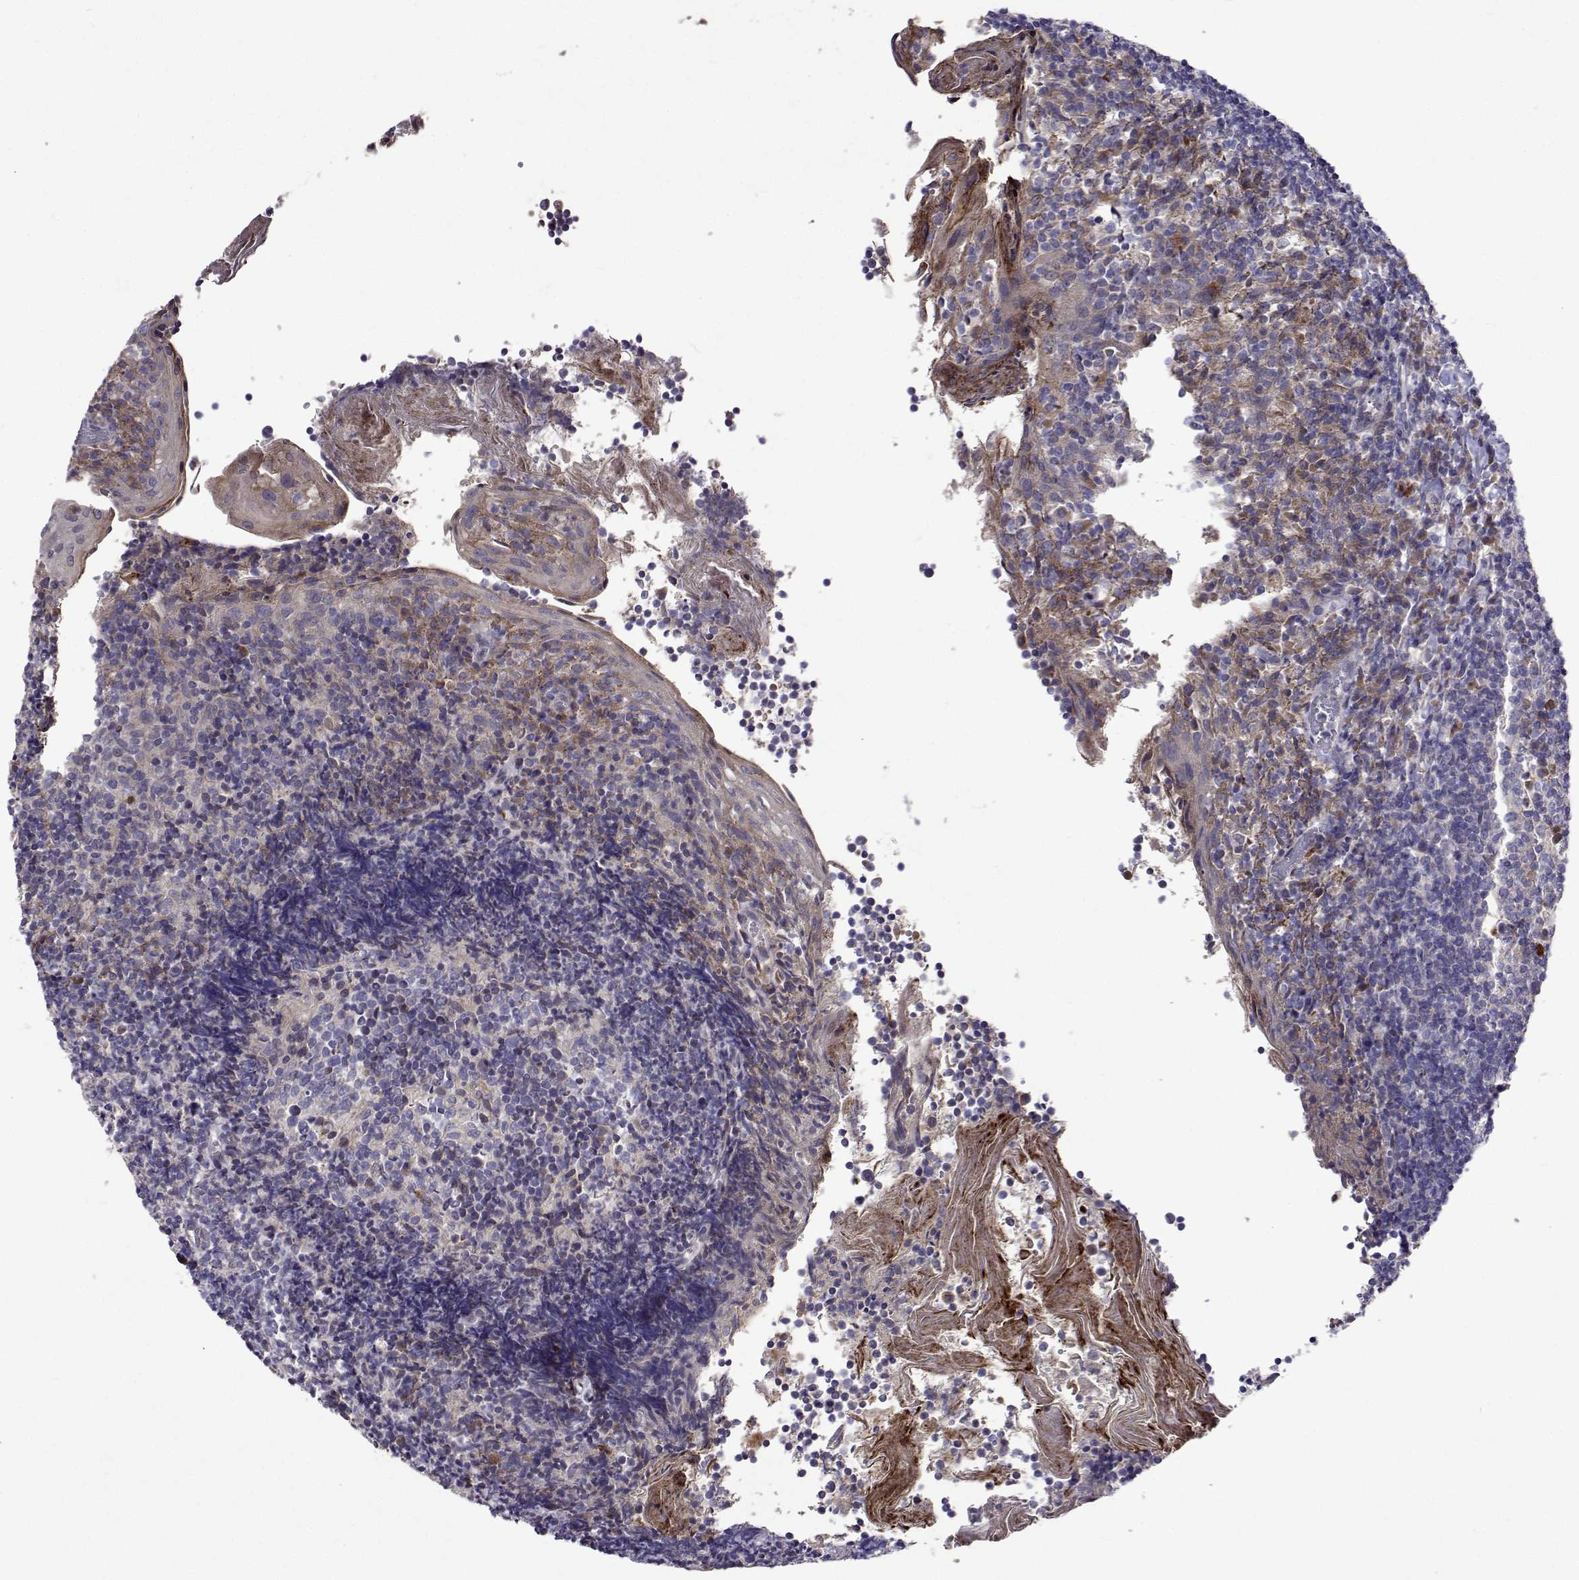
{"staining": {"intensity": "strong", "quantity": "<25%", "location": "cytoplasmic/membranous"}, "tissue": "tonsil", "cell_type": "Germinal center cells", "image_type": "normal", "snomed": [{"axis": "morphology", "description": "Normal tissue, NOS"}, {"axis": "topography", "description": "Tonsil"}], "caption": "Immunohistochemistry photomicrograph of unremarkable human tonsil stained for a protein (brown), which exhibits medium levels of strong cytoplasmic/membranous positivity in about <25% of germinal center cells.", "gene": "TARBP2", "patient": {"sex": "female", "age": 10}}